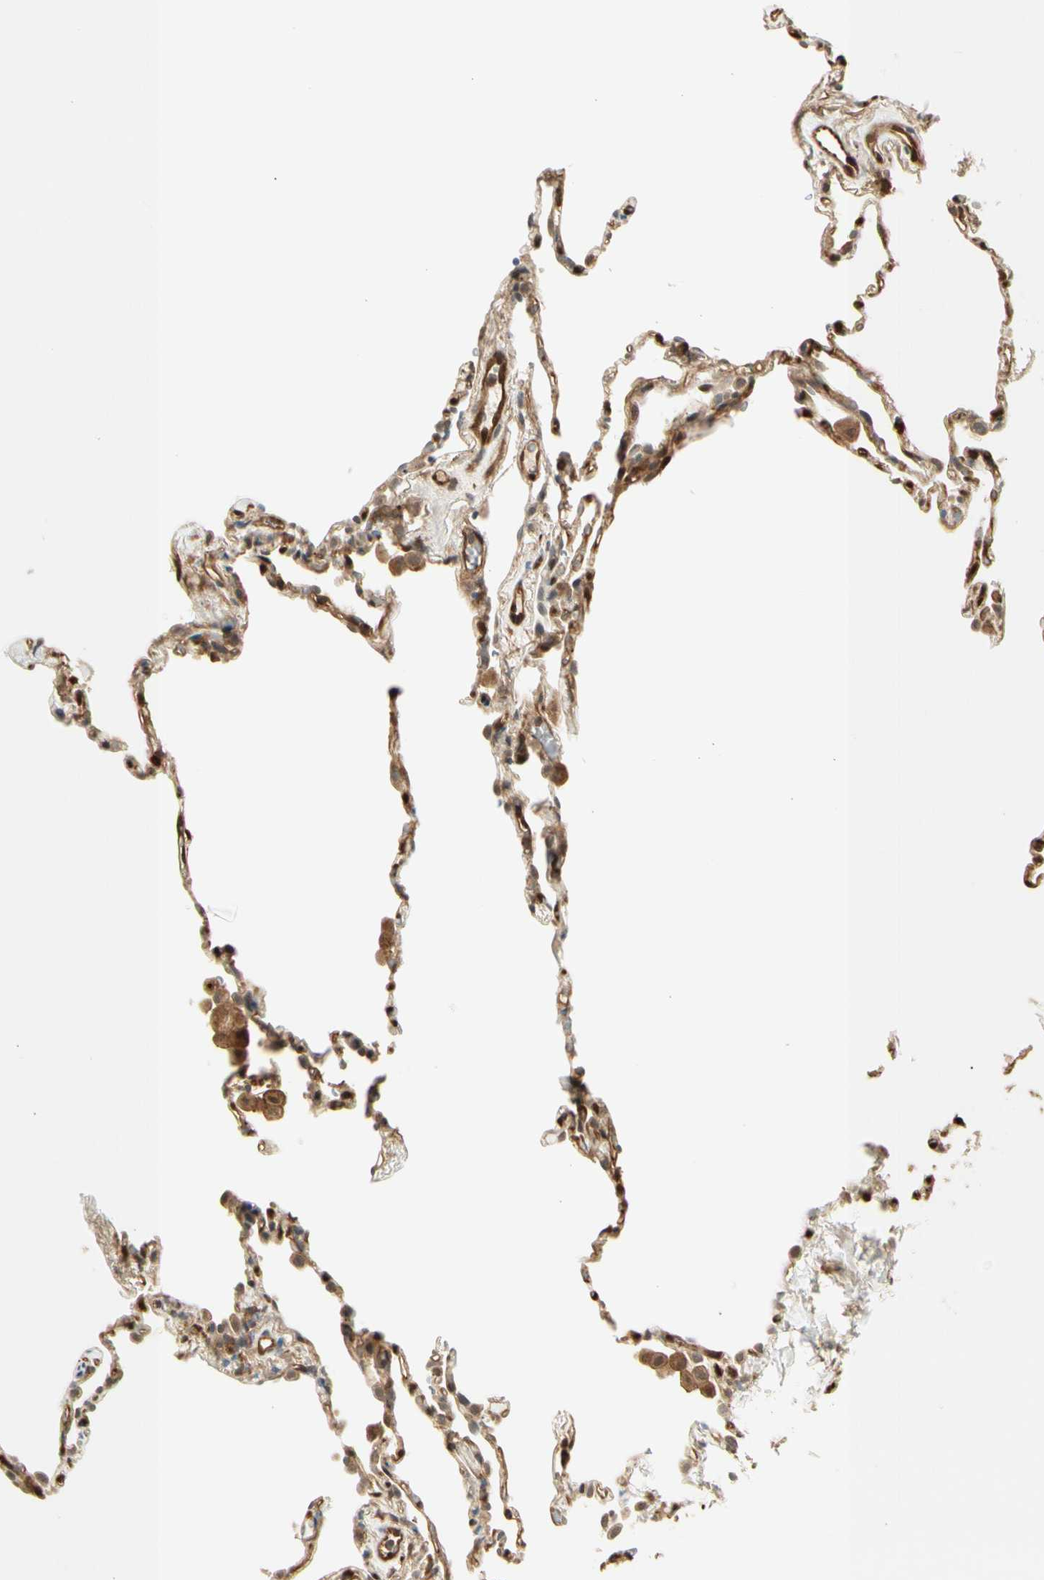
{"staining": {"intensity": "moderate", "quantity": "25%-75%", "location": "cytoplasmic/membranous"}, "tissue": "lung", "cell_type": "Alveolar cells", "image_type": "normal", "snomed": [{"axis": "morphology", "description": "Normal tissue, NOS"}, {"axis": "topography", "description": "Lung"}], "caption": "Lung stained for a protein exhibits moderate cytoplasmic/membranous positivity in alveolar cells. (DAB IHC, brown staining for protein, blue staining for nuclei).", "gene": "SERPINB6", "patient": {"sex": "male", "age": 59}}